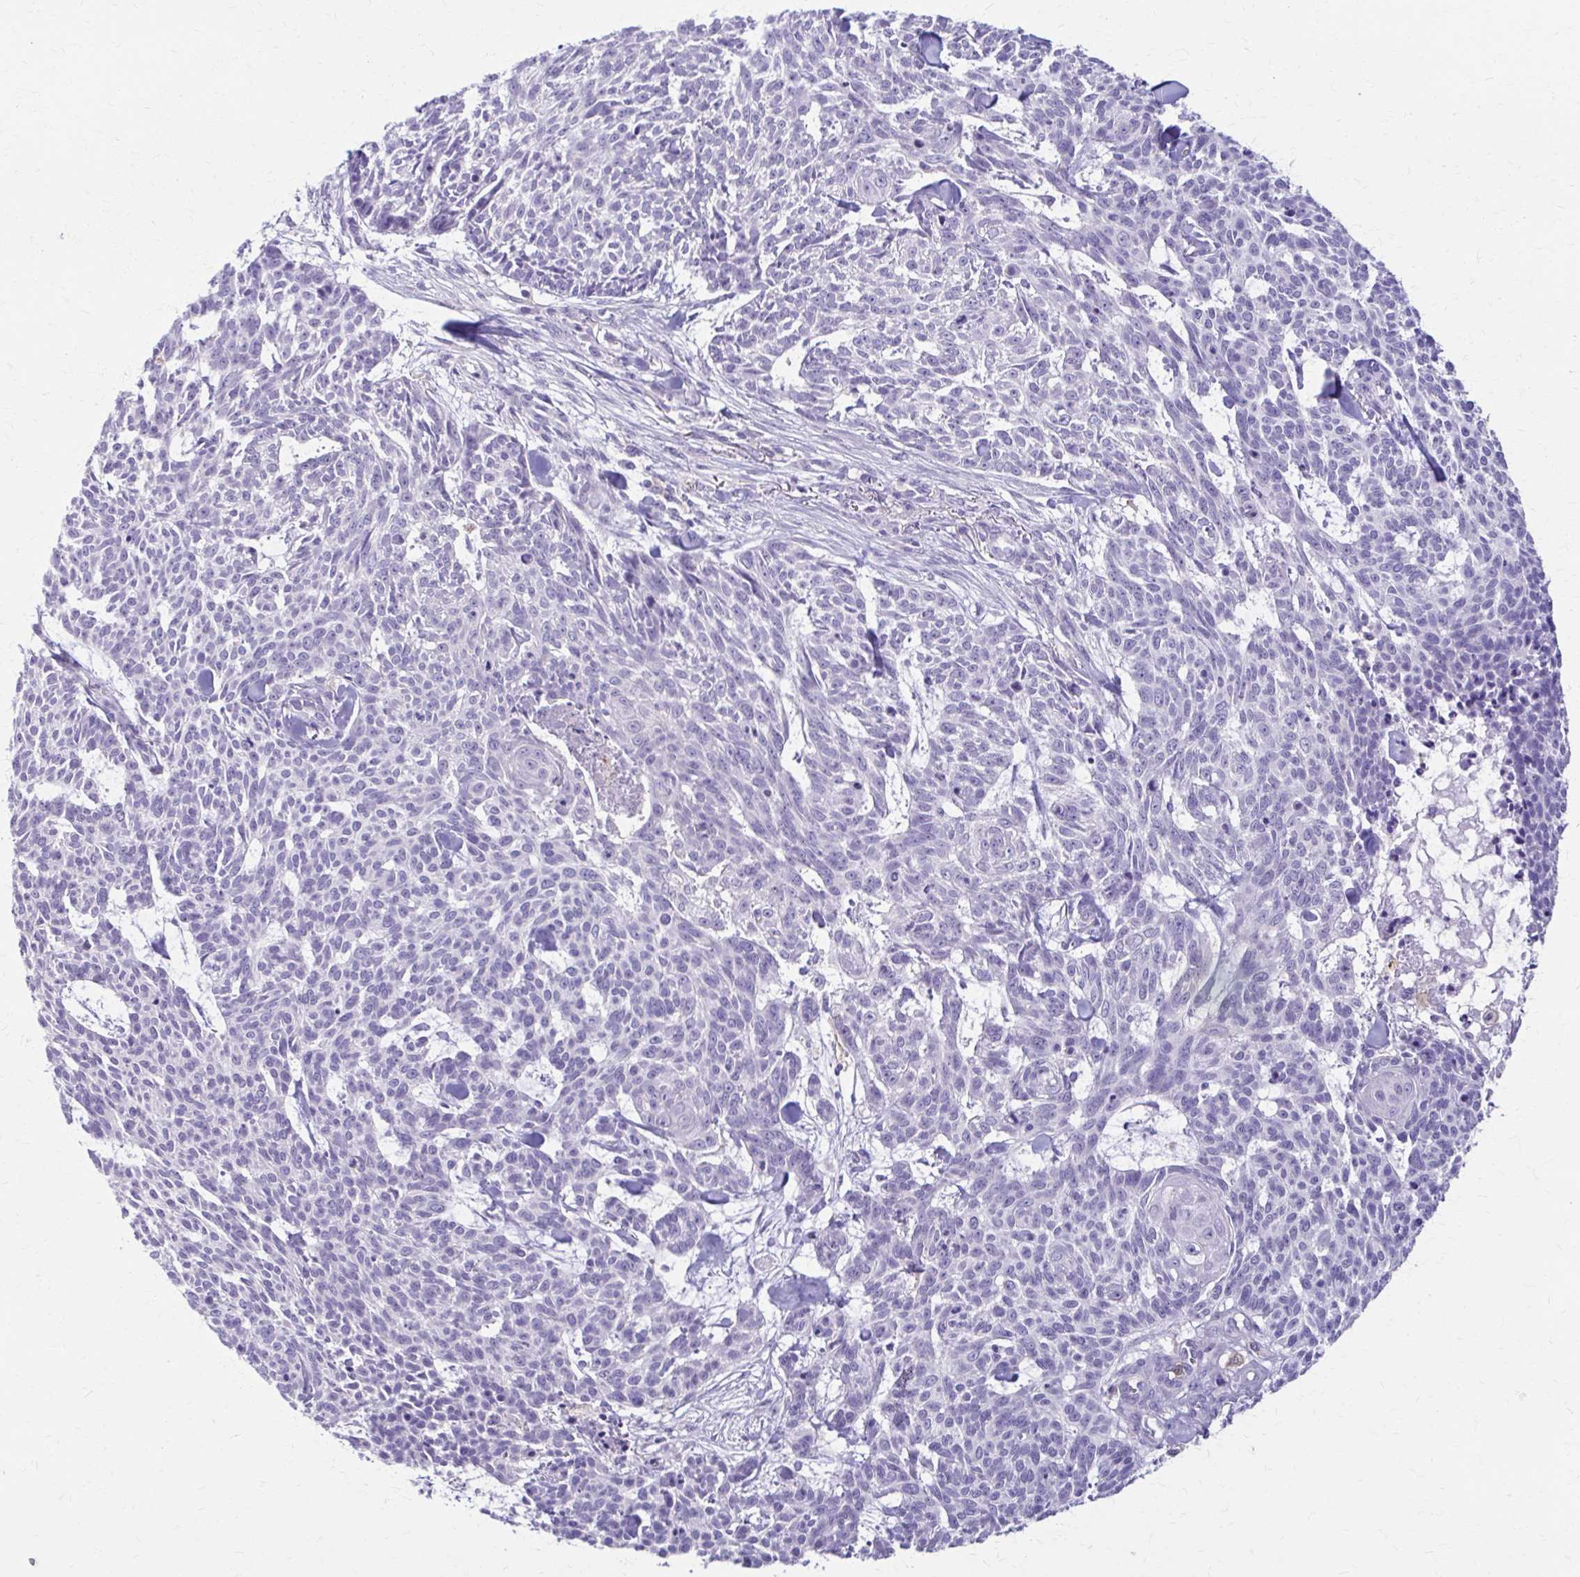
{"staining": {"intensity": "negative", "quantity": "none", "location": "none"}, "tissue": "skin cancer", "cell_type": "Tumor cells", "image_type": "cancer", "snomed": [{"axis": "morphology", "description": "Basal cell carcinoma"}, {"axis": "topography", "description": "Skin"}], "caption": "Human skin cancer stained for a protein using IHC exhibits no staining in tumor cells.", "gene": "PIK3AP1", "patient": {"sex": "female", "age": 93}}